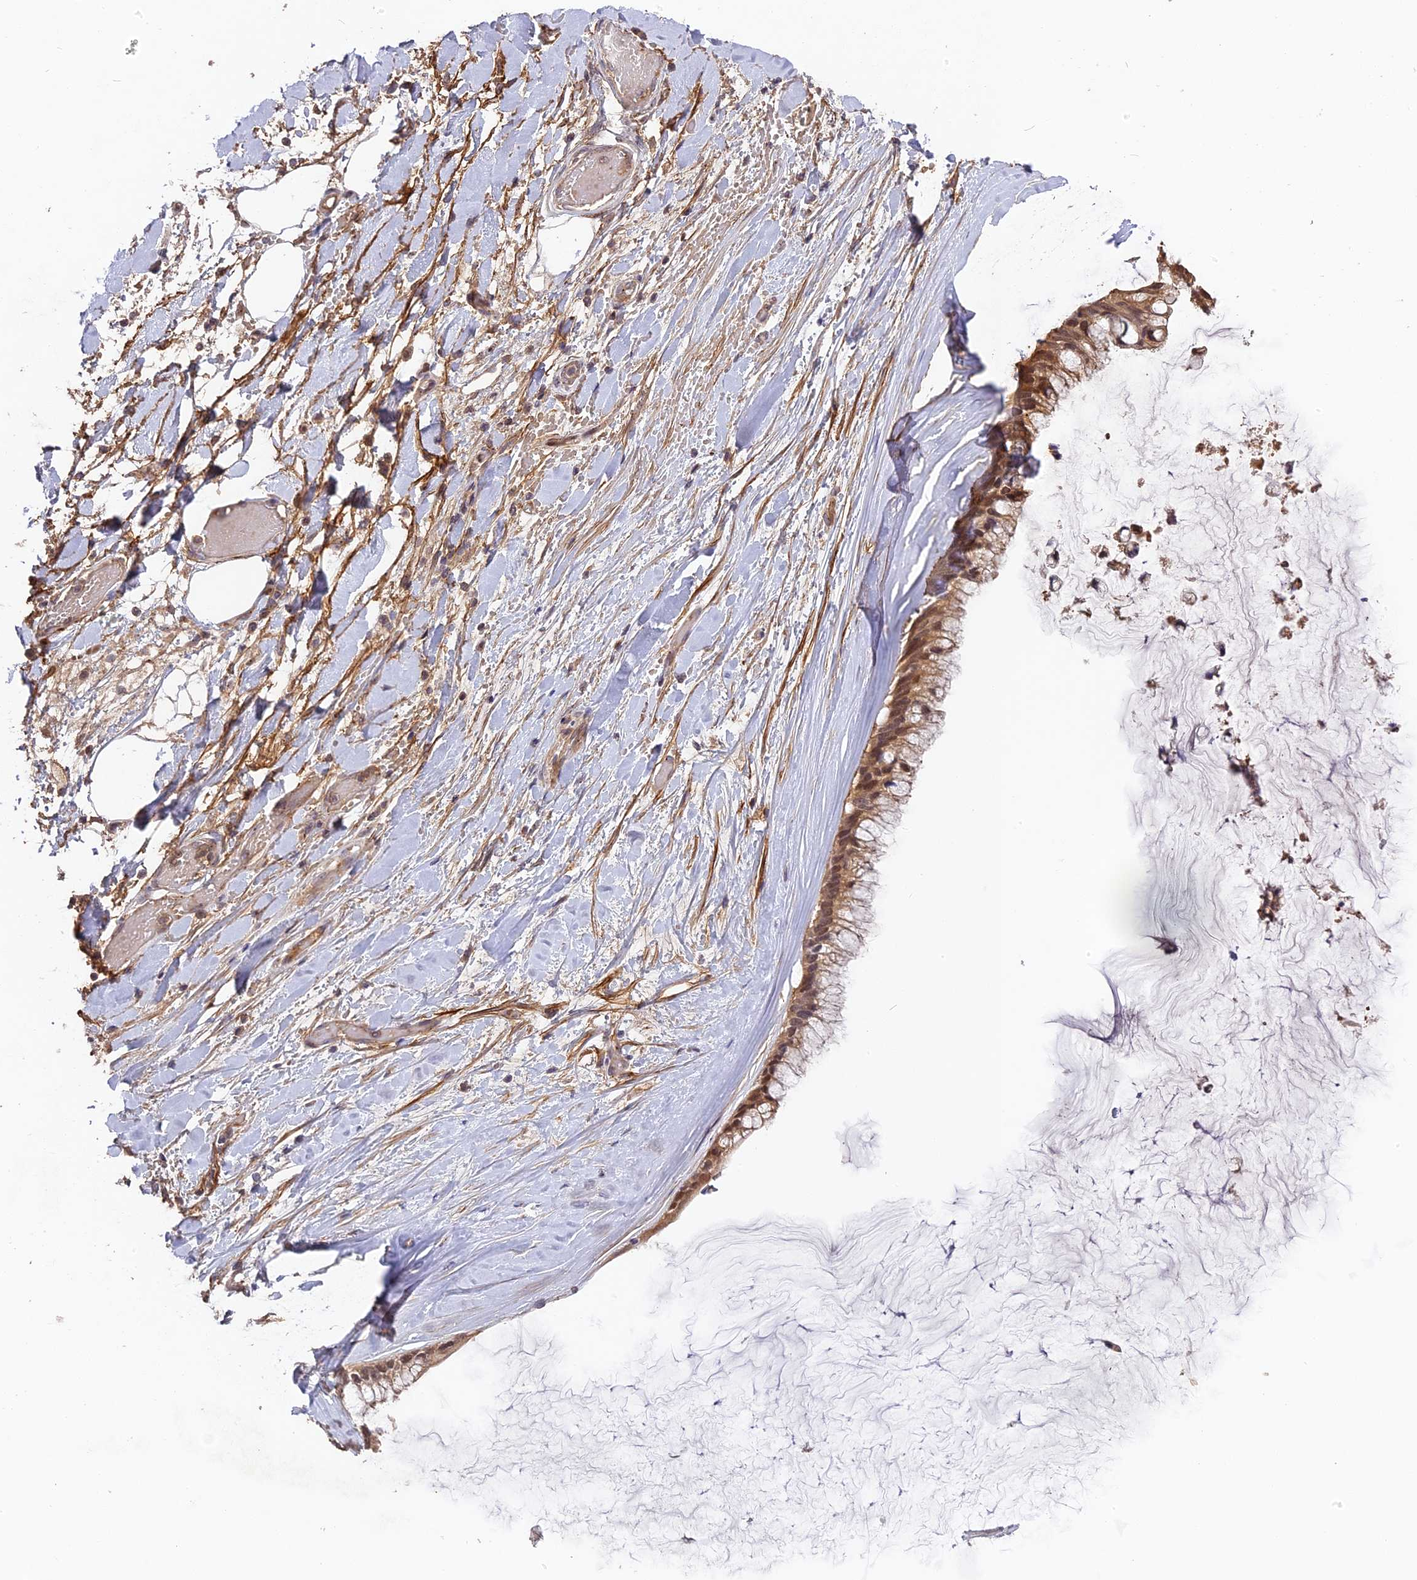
{"staining": {"intensity": "moderate", "quantity": ">75%", "location": "cytoplasmic/membranous,nuclear"}, "tissue": "ovarian cancer", "cell_type": "Tumor cells", "image_type": "cancer", "snomed": [{"axis": "morphology", "description": "Cystadenocarcinoma, mucinous, NOS"}, {"axis": "topography", "description": "Ovary"}], "caption": "Tumor cells exhibit medium levels of moderate cytoplasmic/membranous and nuclear staining in about >75% of cells in mucinous cystadenocarcinoma (ovarian). Nuclei are stained in blue.", "gene": "RPIA", "patient": {"sex": "female", "age": 39}}